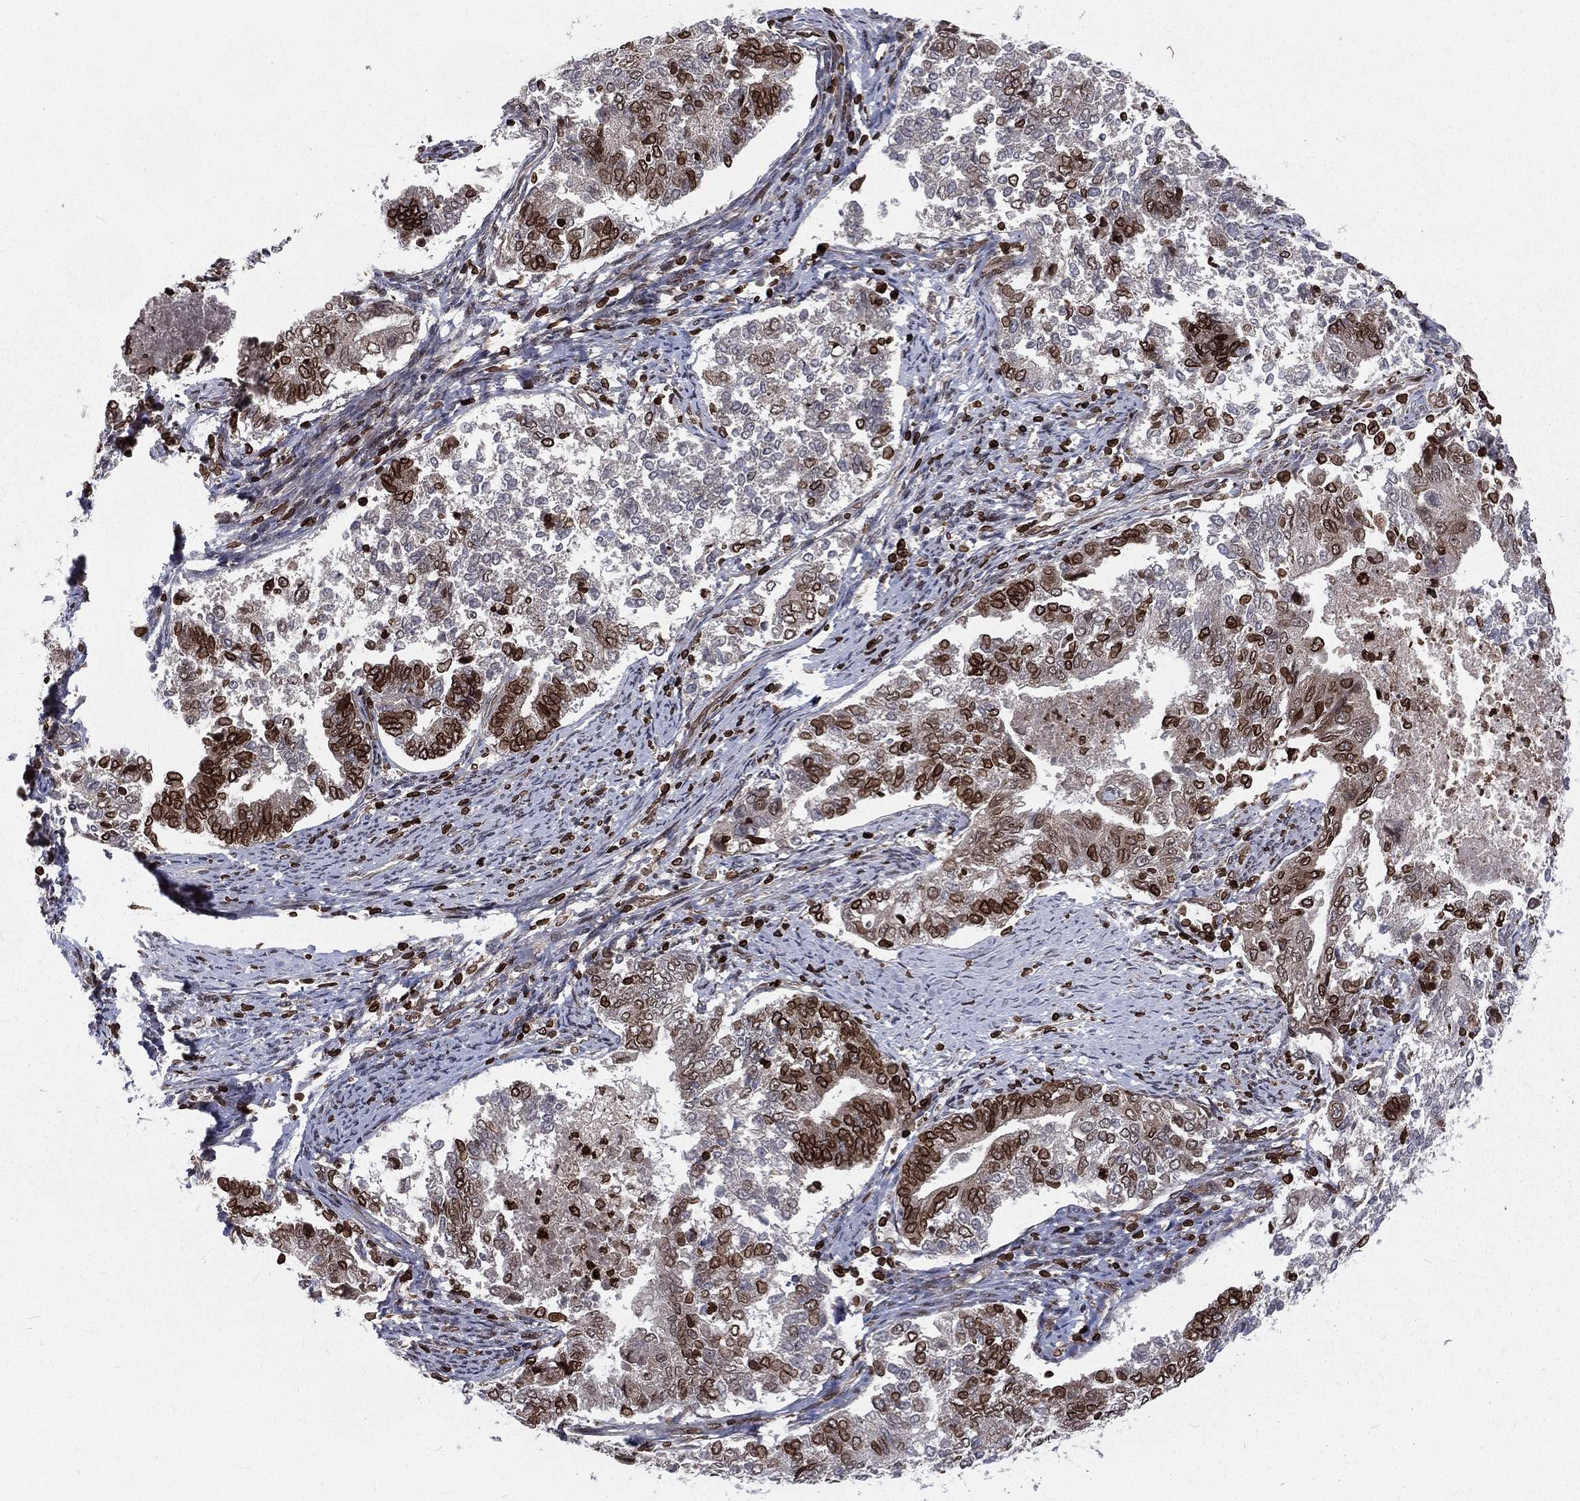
{"staining": {"intensity": "strong", "quantity": "<25%", "location": "cytoplasmic/membranous,nuclear"}, "tissue": "endometrial cancer", "cell_type": "Tumor cells", "image_type": "cancer", "snomed": [{"axis": "morphology", "description": "Adenocarcinoma, NOS"}, {"axis": "topography", "description": "Endometrium"}], "caption": "Endometrial cancer stained with immunohistochemistry (IHC) displays strong cytoplasmic/membranous and nuclear expression in about <25% of tumor cells.", "gene": "LBR", "patient": {"sex": "female", "age": 65}}